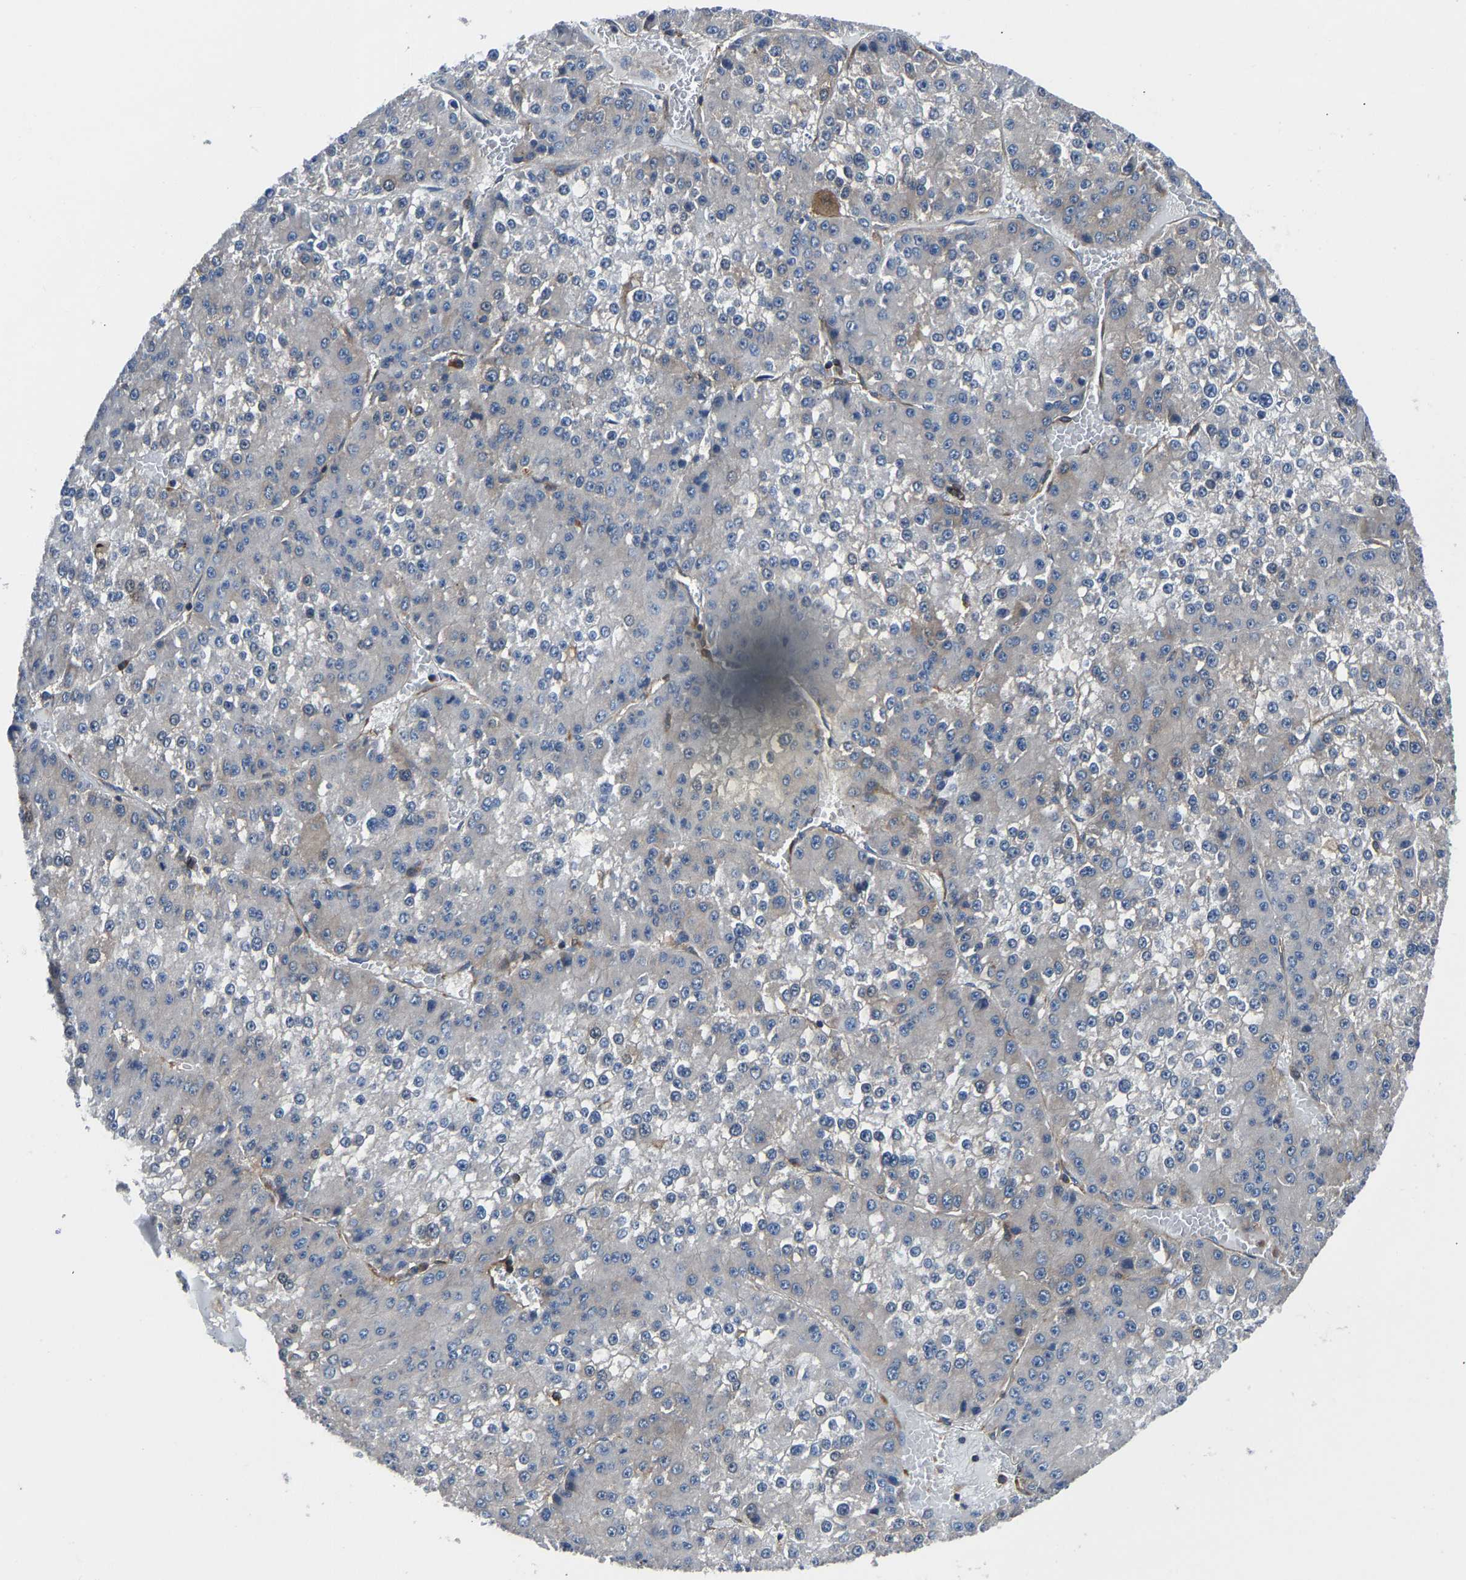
{"staining": {"intensity": "negative", "quantity": "none", "location": "none"}, "tissue": "liver cancer", "cell_type": "Tumor cells", "image_type": "cancer", "snomed": [{"axis": "morphology", "description": "Carcinoma, Hepatocellular, NOS"}, {"axis": "topography", "description": "Liver"}], "caption": "The immunohistochemistry micrograph has no significant staining in tumor cells of hepatocellular carcinoma (liver) tissue.", "gene": "PRKAR1A", "patient": {"sex": "female", "age": 73}}